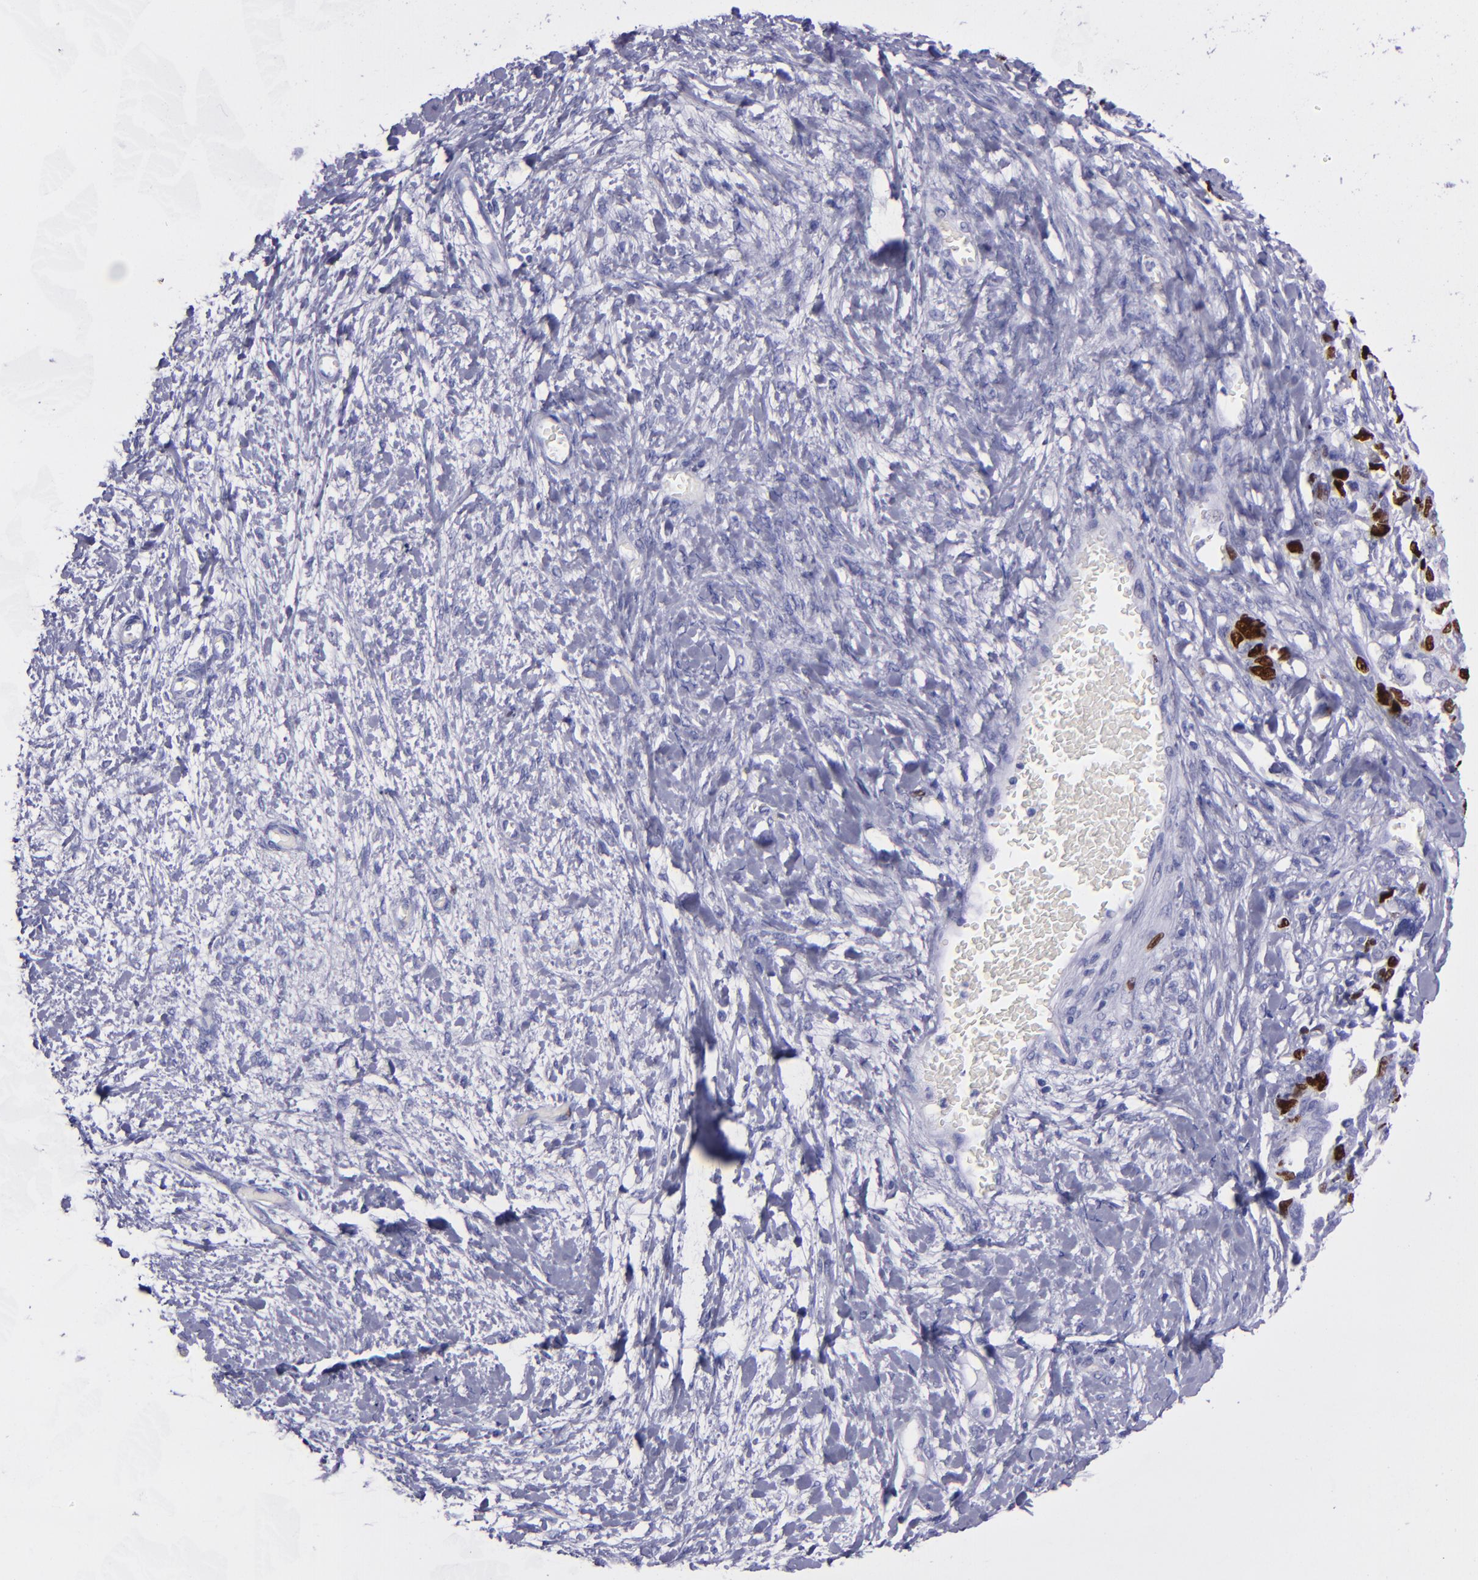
{"staining": {"intensity": "strong", "quantity": "<25%", "location": "nuclear"}, "tissue": "ovarian cancer", "cell_type": "Tumor cells", "image_type": "cancer", "snomed": [{"axis": "morphology", "description": "Cystadenocarcinoma, serous, NOS"}, {"axis": "topography", "description": "Ovary"}], "caption": "A photomicrograph showing strong nuclear expression in about <25% of tumor cells in ovarian cancer, as visualized by brown immunohistochemical staining.", "gene": "TOP2A", "patient": {"sex": "female", "age": 69}}